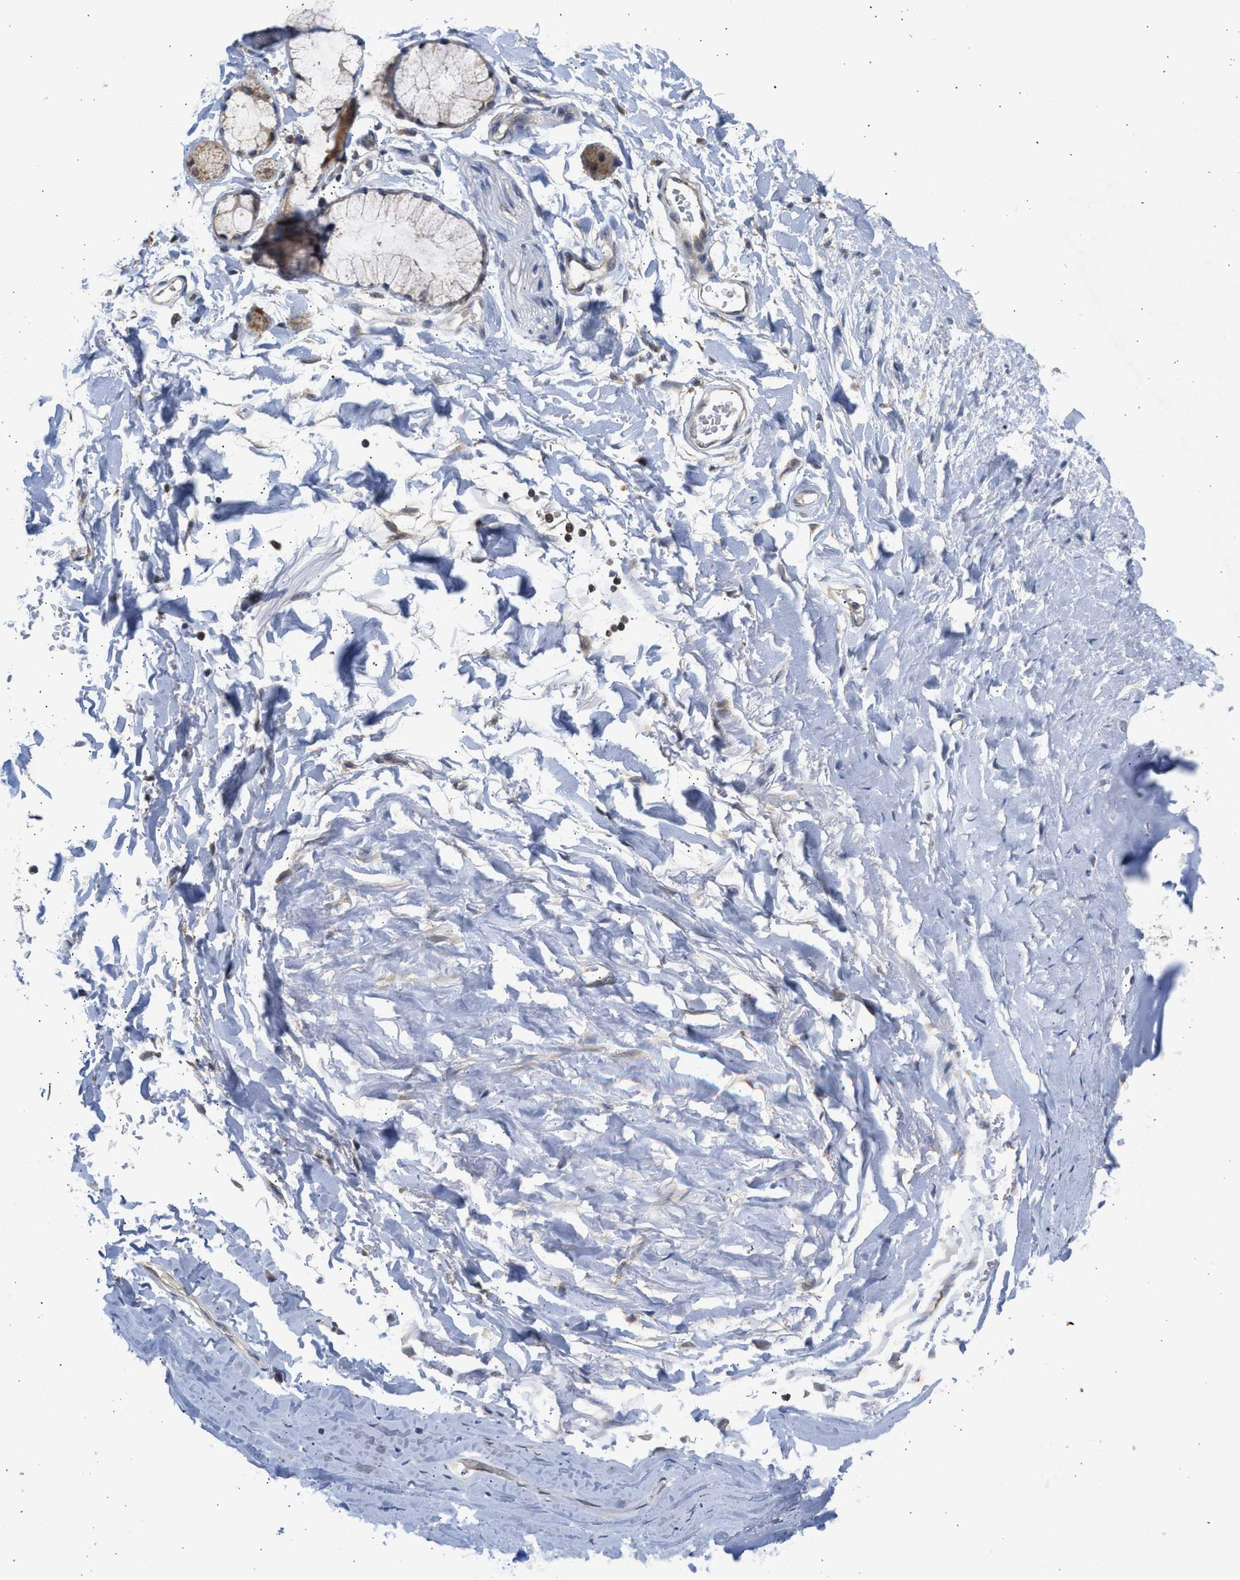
{"staining": {"intensity": "negative", "quantity": "none", "location": "none"}, "tissue": "adipose tissue", "cell_type": "Adipocytes", "image_type": "normal", "snomed": [{"axis": "morphology", "description": "Normal tissue, NOS"}, {"axis": "topography", "description": "Cartilage tissue"}, {"axis": "topography", "description": "Bronchus"}], "caption": "IHC of unremarkable human adipose tissue reveals no positivity in adipocytes.", "gene": "CYP1A1", "patient": {"sex": "female", "age": 73}}